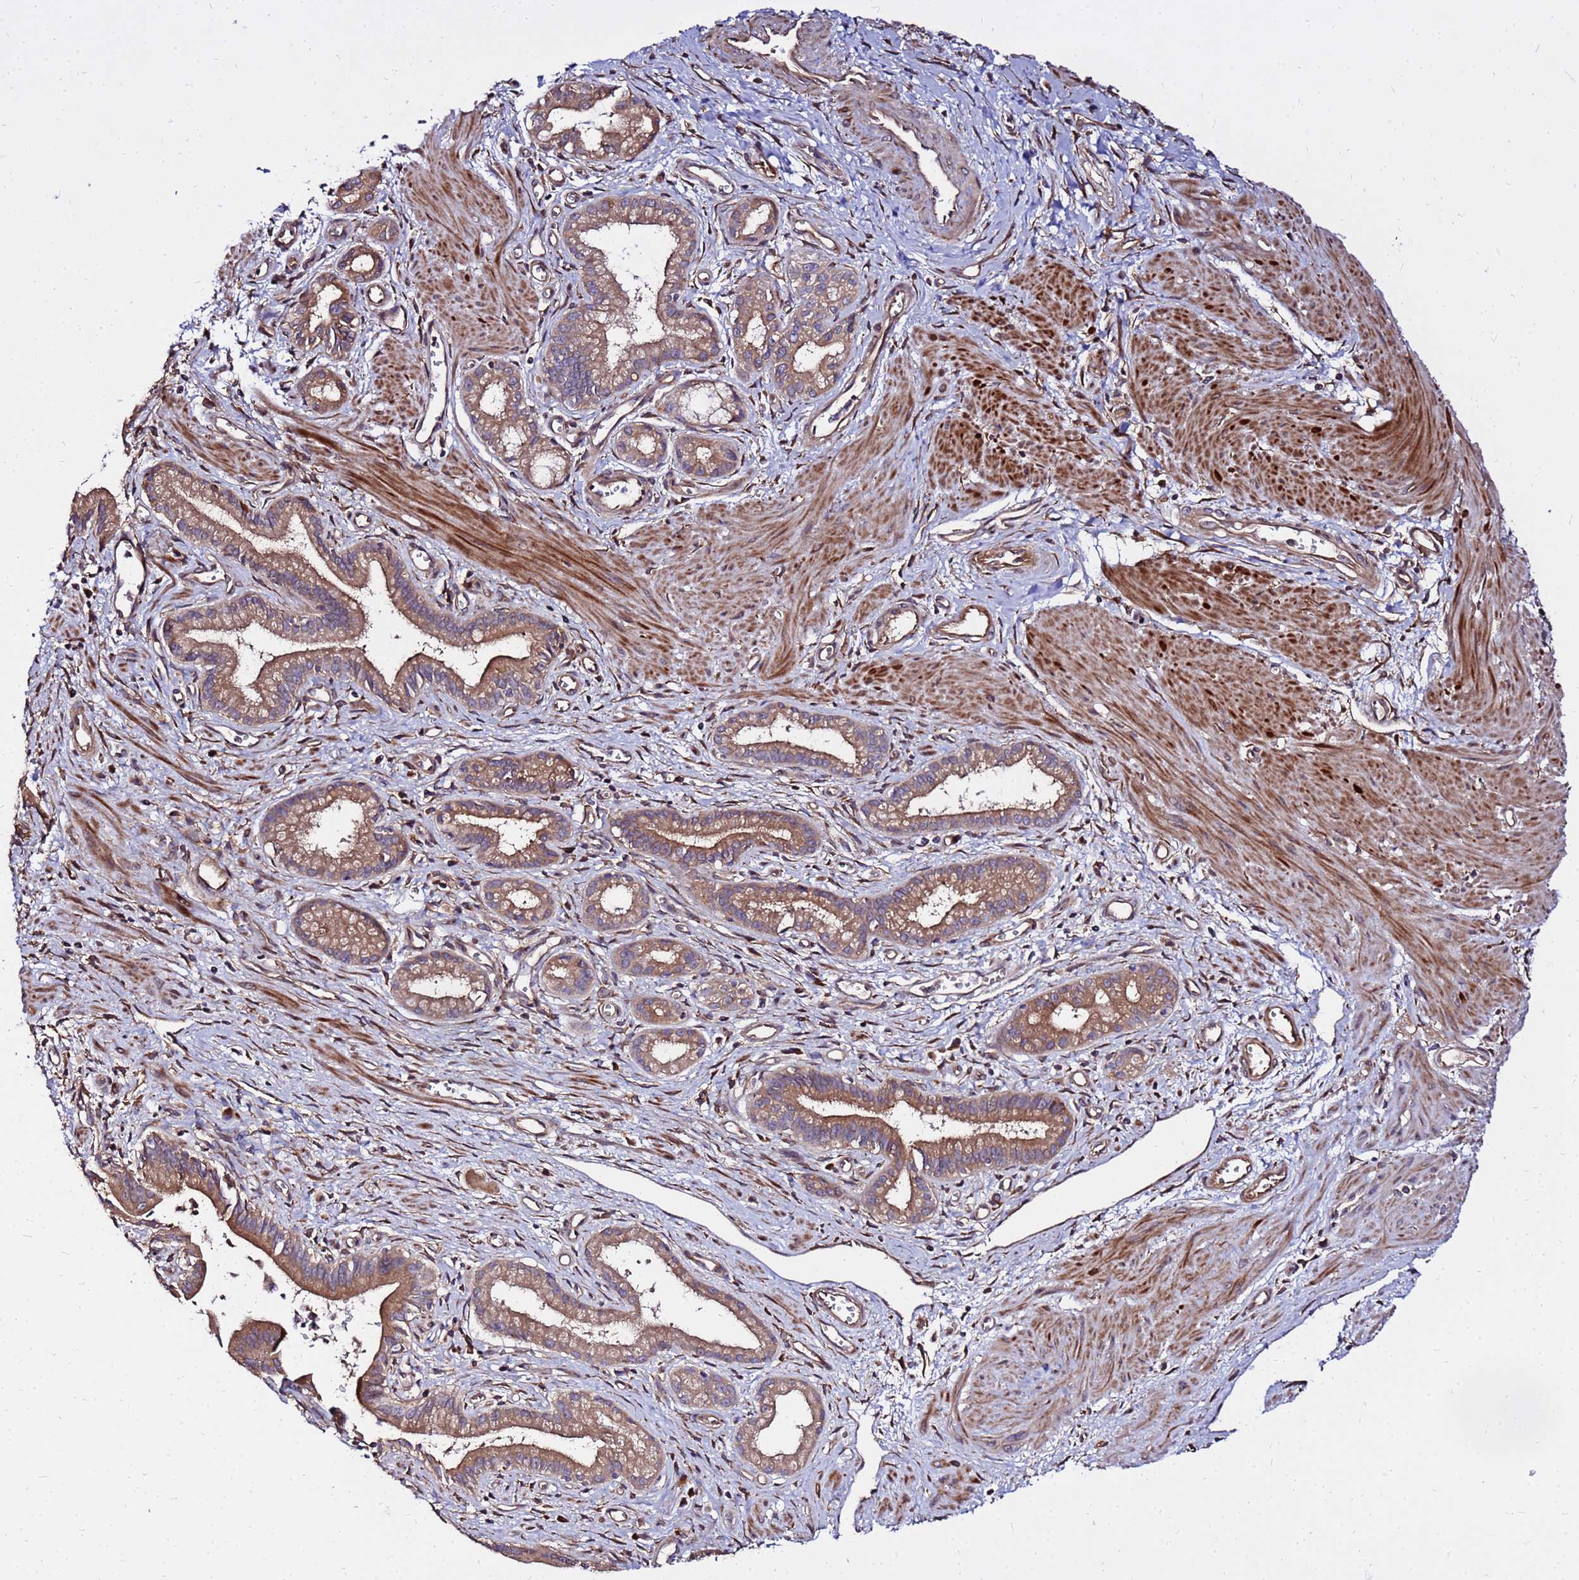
{"staining": {"intensity": "moderate", "quantity": ">75%", "location": "cytoplasmic/membranous"}, "tissue": "pancreatic cancer", "cell_type": "Tumor cells", "image_type": "cancer", "snomed": [{"axis": "morphology", "description": "Adenocarcinoma, NOS"}, {"axis": "topography", "description": "Pancreas"}], "caption": "DAB immunohistochemical staining of human pancreatic cancer (adenocarcinoma) reveals moderate cytoplasmic/membranous protein positivity in approximately >75% of tumor cells.", "gene": "WWC2", "patient": {"sex": "male", "age": 78}}